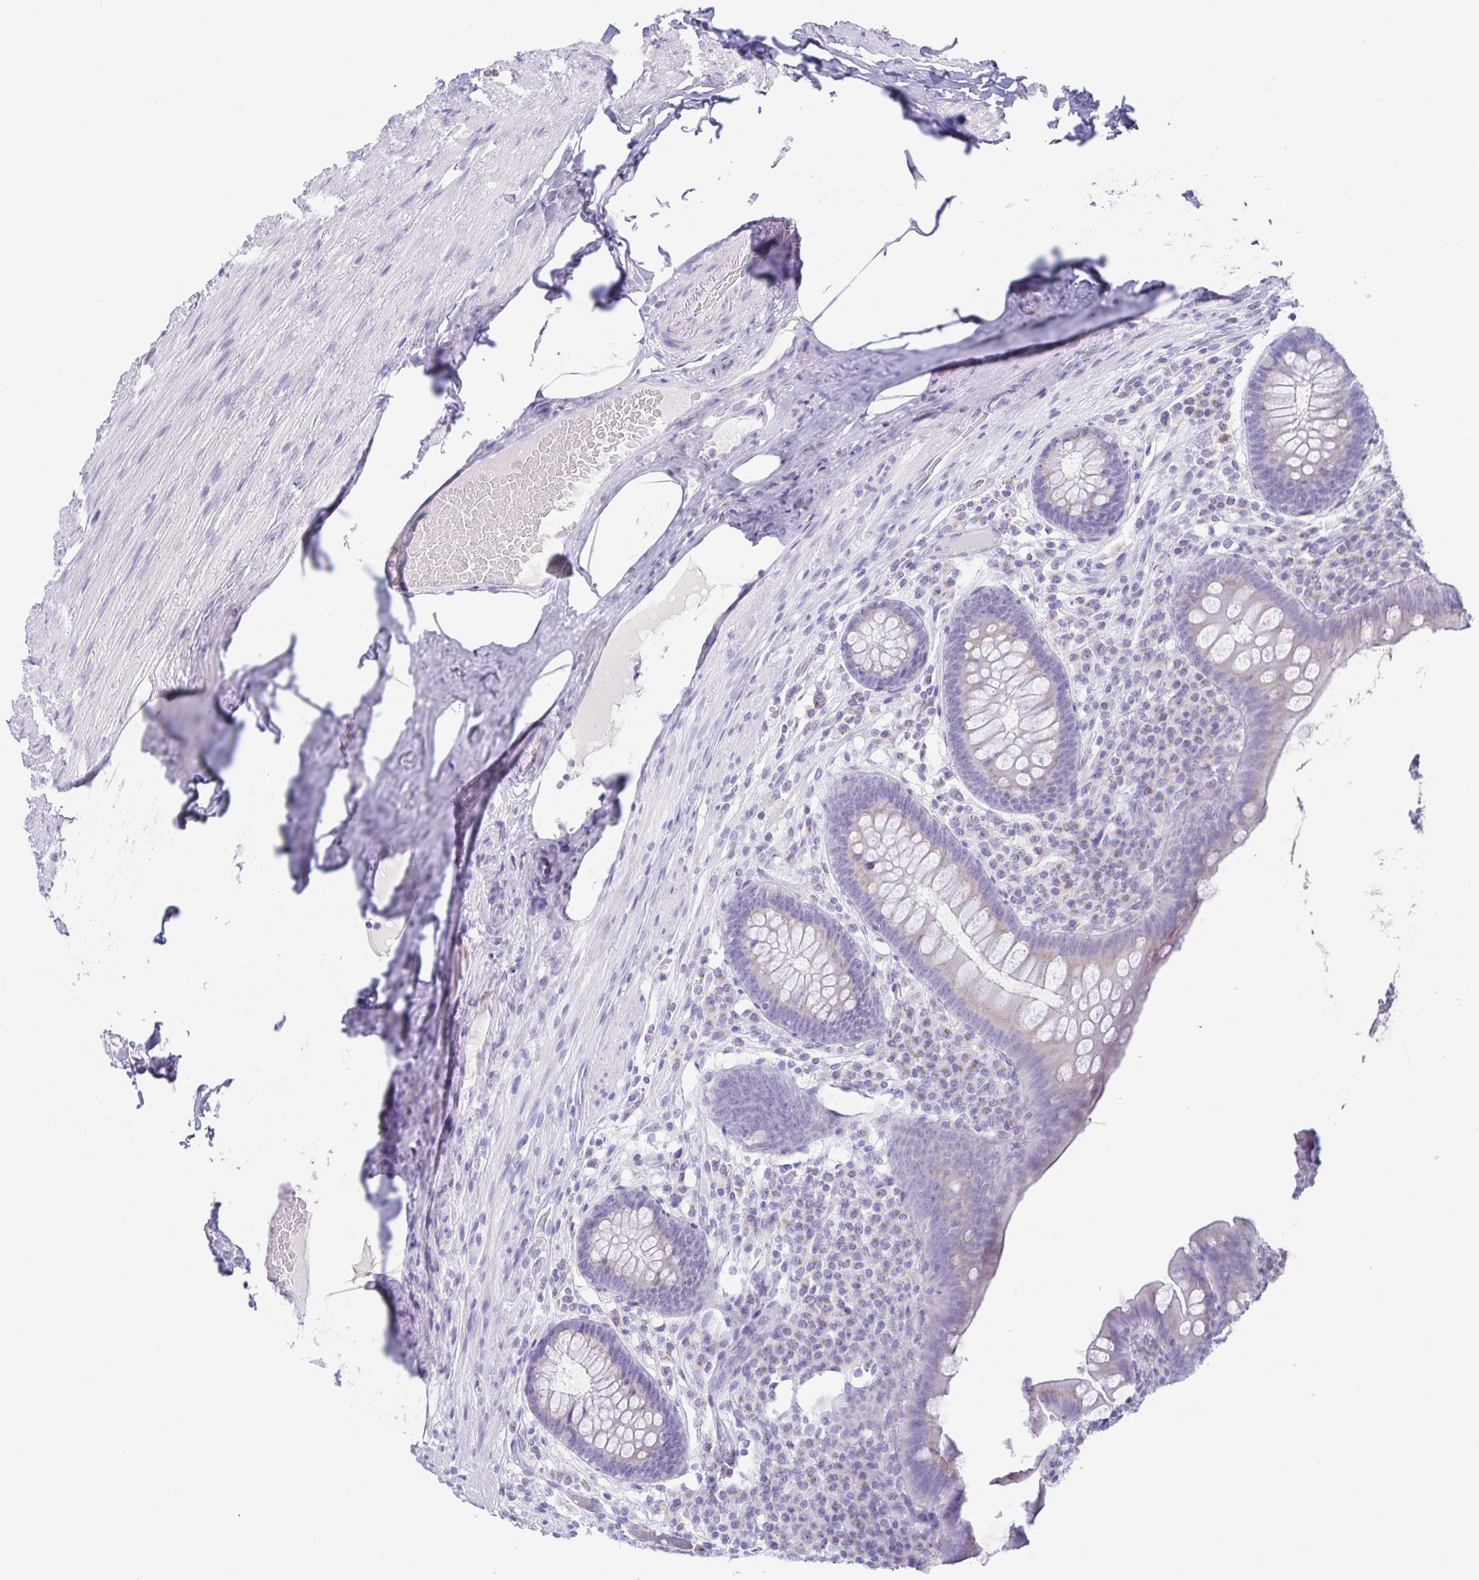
{"staining": {"intensity": "negative", "quantity": "none", "location": "none"}, "tissue": "appendix", "cell_type": "Glandular cells", "image_type": "normal", "snomed": [{"axis": "morphology", "description": "Normal tissue, NOS"}, {"axis": "topography", "description": "Appendix"}], "caption": "Human appendix stained for a protein using IHC shows no staining in glandular cells.", "gene": "AZU1", "patient": {"sex": "male", "age": 71}}